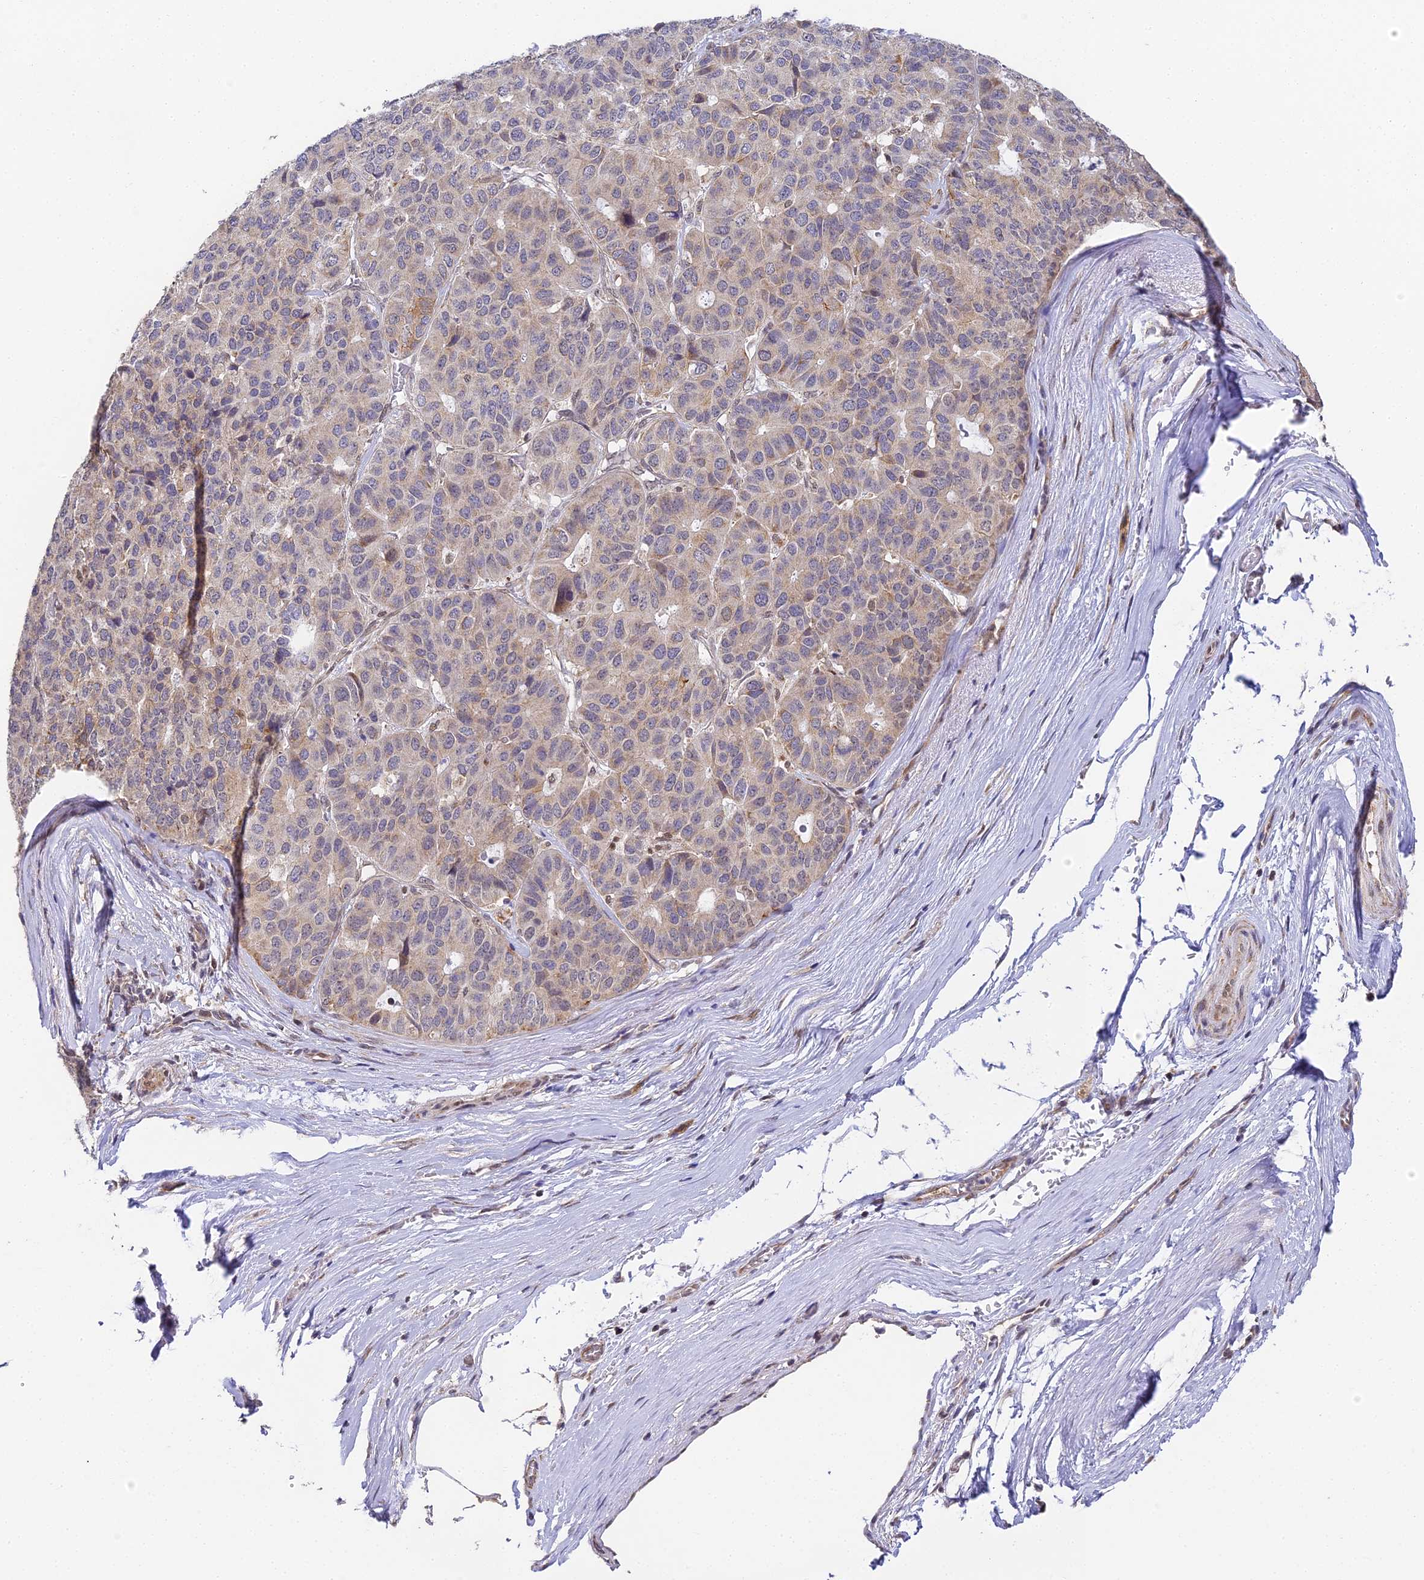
{"staining": {"intensity": "moderate", "quantity": "<25%", "location": "cytoplasmic/membranous"}, "tissue": "pancreatic cancer", "cell_type": "Tumor cells", "image_type": "cancer", "snomed": [{"axis": "morphology", "description": "Adenocarcinoma, NOS"}, {"axis": "topography", "description": "Pancreas"}], "caption": "Adenocarcinoma (pancreatic) stained with immunohistochemistry displays moderate cytoplasmic/membranous staining in approximately <25% of tumor cells.", "gene": "DNAAF10", "patient": {"sex": "male", "age": 50}}